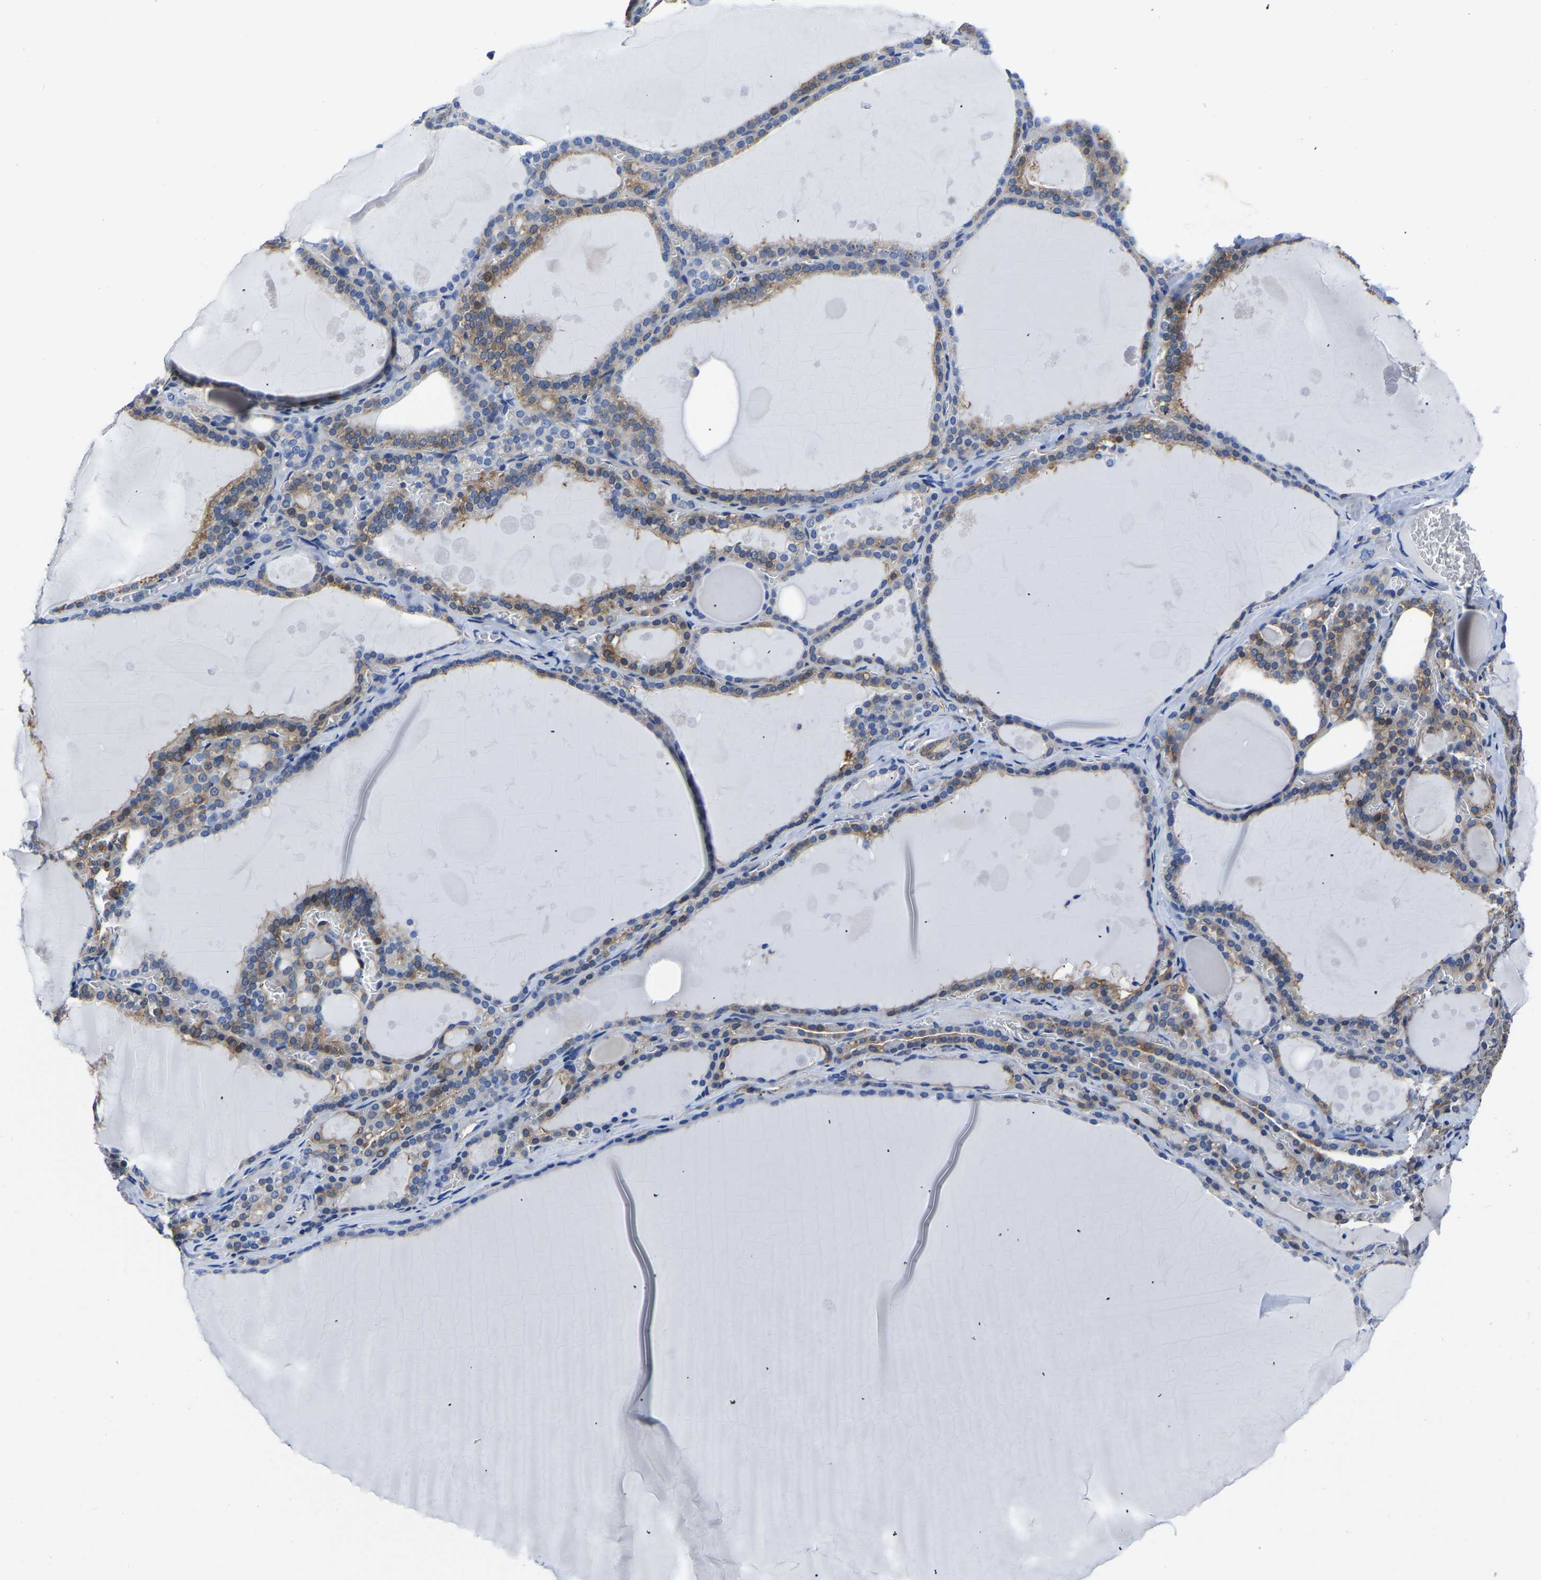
{"staining": {"intensity": "moderate", "quantity": "25%-75%", "location": "cytoplasmic/membranous"}, "tissue": "thyroid gland", "cell_type": "Glandular cells", "image_type": "normal", "snomed": [{"axis": "morphology", "description": "Normal tissue, NOS"}, {"axis": "topography", "description": "Thyroid gland"}], "caption": "Thyroid gland stained for a protein (brown) demonstrates moderate cytoplasmic/membranous positive positivity in approximately 25%-75% of glandular cells.", "gene": "TFG", "patient": {"sex": "male", "age": 56}}